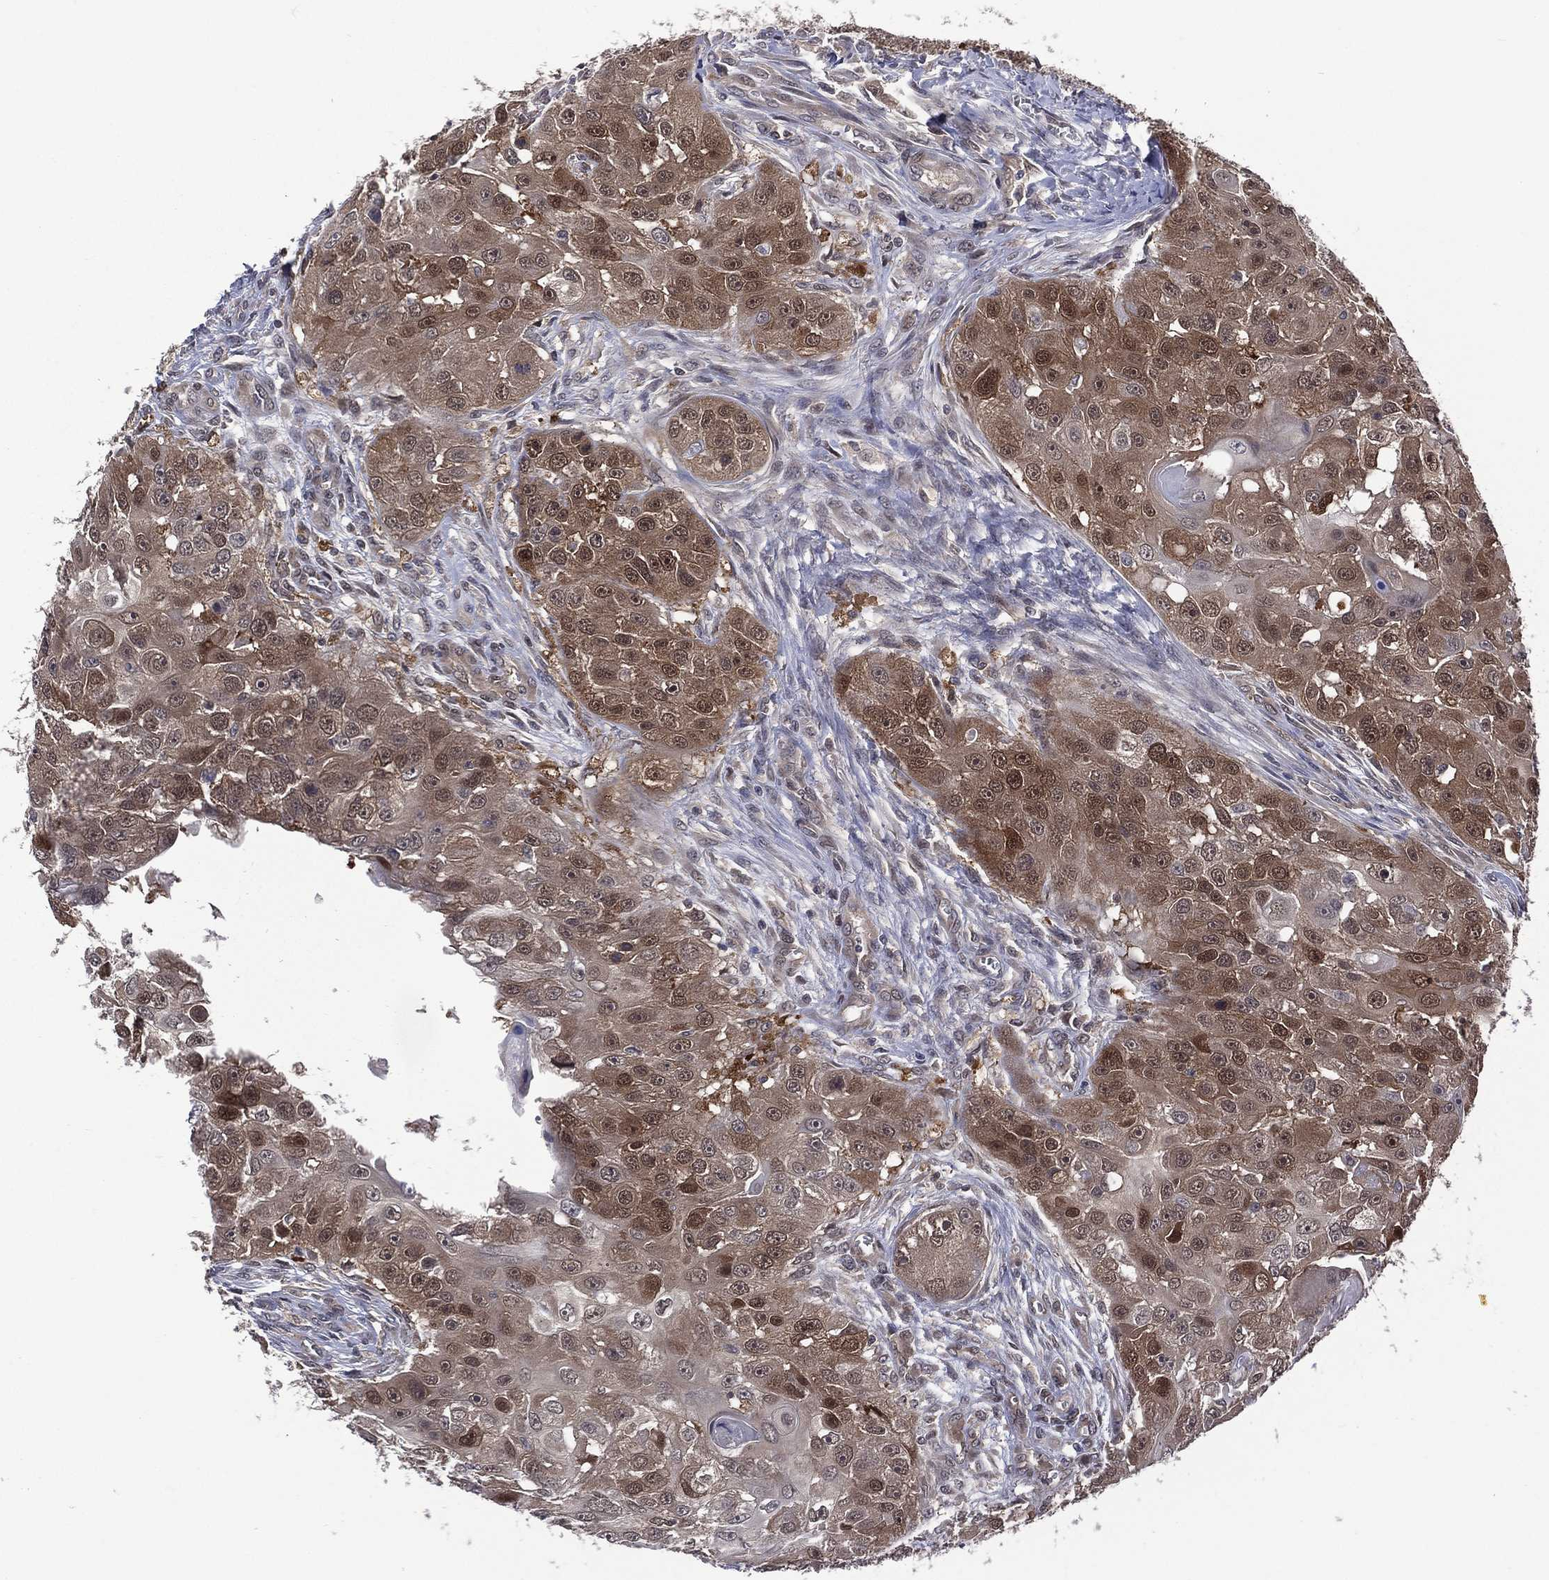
{"staining": {"intensity": "moderate", "quantity": ">75%", "location": "cytoplasmic/membranous,nuclear"}, "tissue": "head and neck cancer", "cell_type": "Tumor cells", "image_type": "cancer", "snomed": [{"axis": "morphology", "description": "Normal tissue, NOS"}, {"axis": "morphology", "description": "Squamous cell carcinoma, NOS"}, {"axis": "topography", "description": "Skeletal muscle"}, {"axis": "topography", "description": "Head-Neck"}], "caption": "Protein expression analysis of squamous cell carcinoma (head and neck) reveals moderate cytoplasmic/membranous and nuclear staining in about >75% of tumor cells.", "gene": "MTAP", "patient": {"sex": "male", "age": 51}}